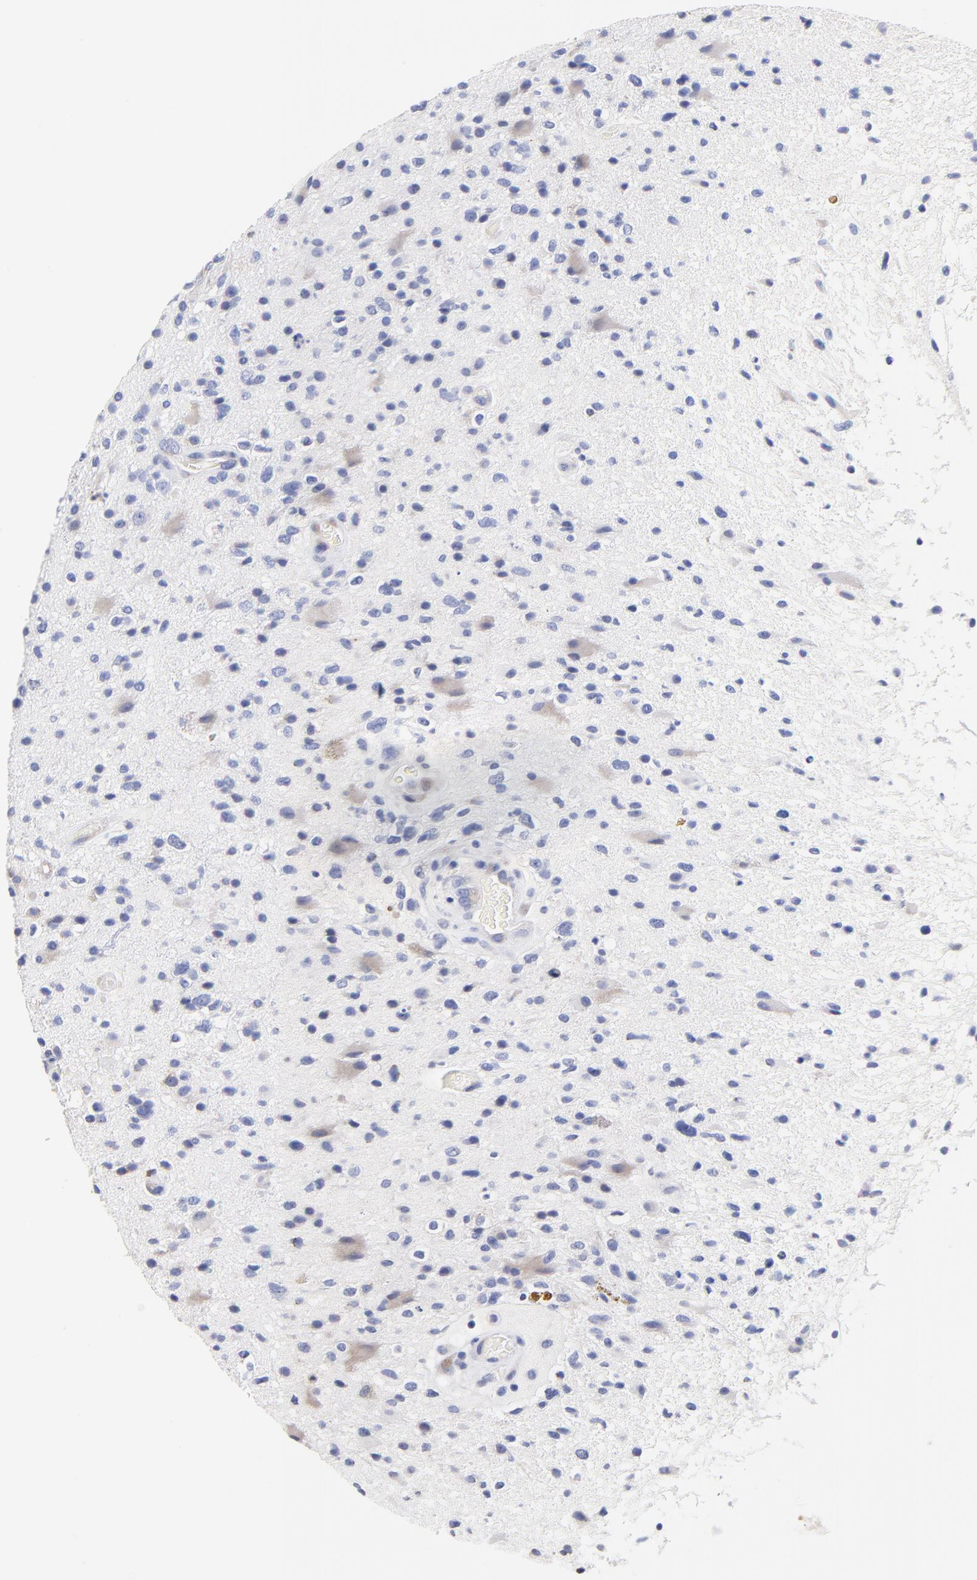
{"staining": {"intensity": "weak", "quantity": "<25%", "location": "cytoplasmic/membranous"}, "tissue": "glioma", "cell_type": "Tumor cells", "image_type": "cancer", "snomed": [{"axis": "morphology", "description": "Glioma, malignant, High grade"}, {"axis": "topography", "description": "Brain"}], "caption": "Immunohistochemistry photomicrograph of malignant glioma (high-grade) stained for a protein (brown), which demonstrates no staining in tumor cells.", "gene": "LAX1", "patient": {"sex": "male", "age": 33}}